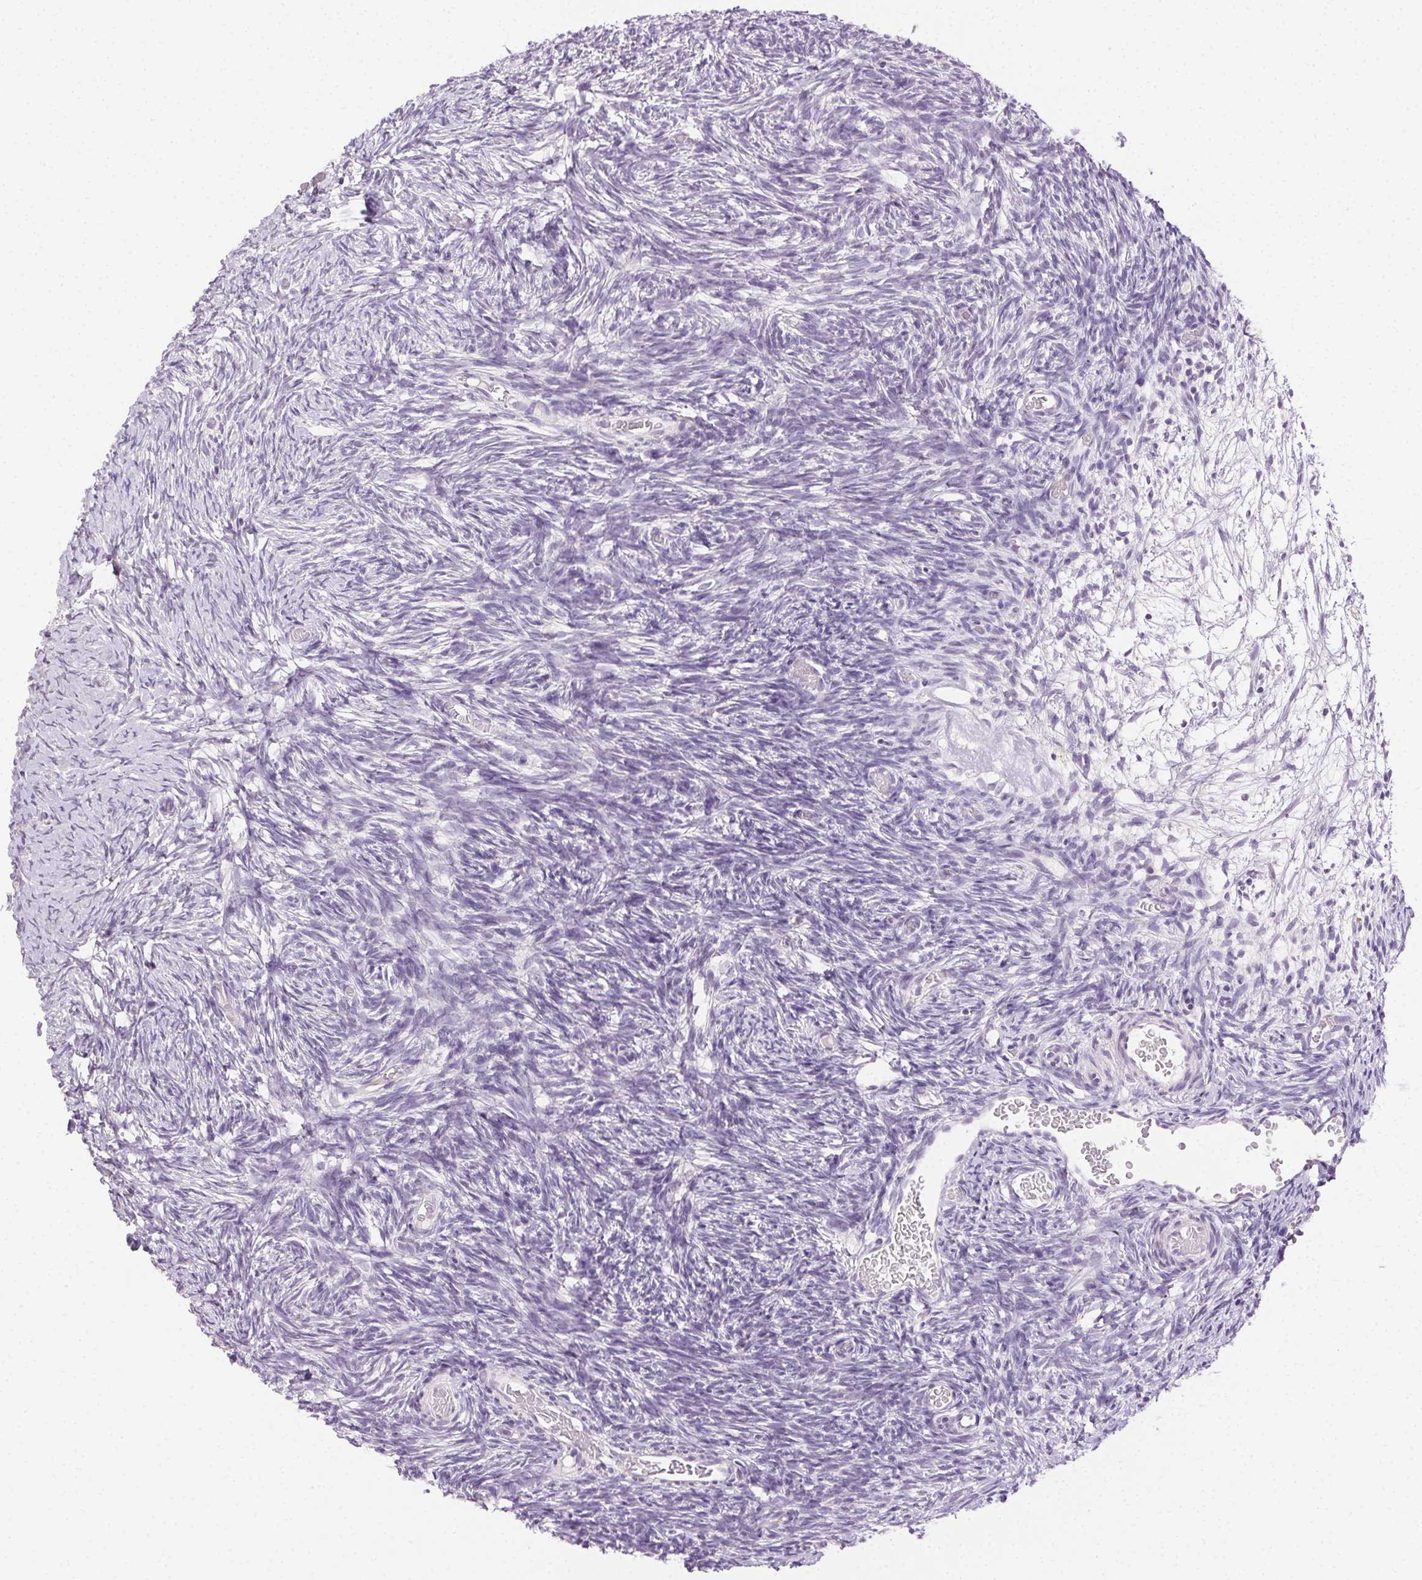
{"staining": {"intensity": "negative", "quantity": "none", "location": "none"}, "tissue": "ovary", "cell_type": "Follicle cells", "image_type": "normal", "snomed": [{"axis": "morphology", "description": "Normal tissue, NOS"}, {"axis": "topography", "description": "Ovary"}], "caption": "IHC image of unremarkable ovary: ovary stained with DAB demonstrates no significant protein expression in follicle cells. The staining was performed using DAB (3,3'-diaminobenzidine) to visualize the protein expression in brown, while the nuclei were stained in blue with hematoxylin (Magnification: 20x).", "gene": "AKAP5", "patient": {"sex": "female", "age": 39}}